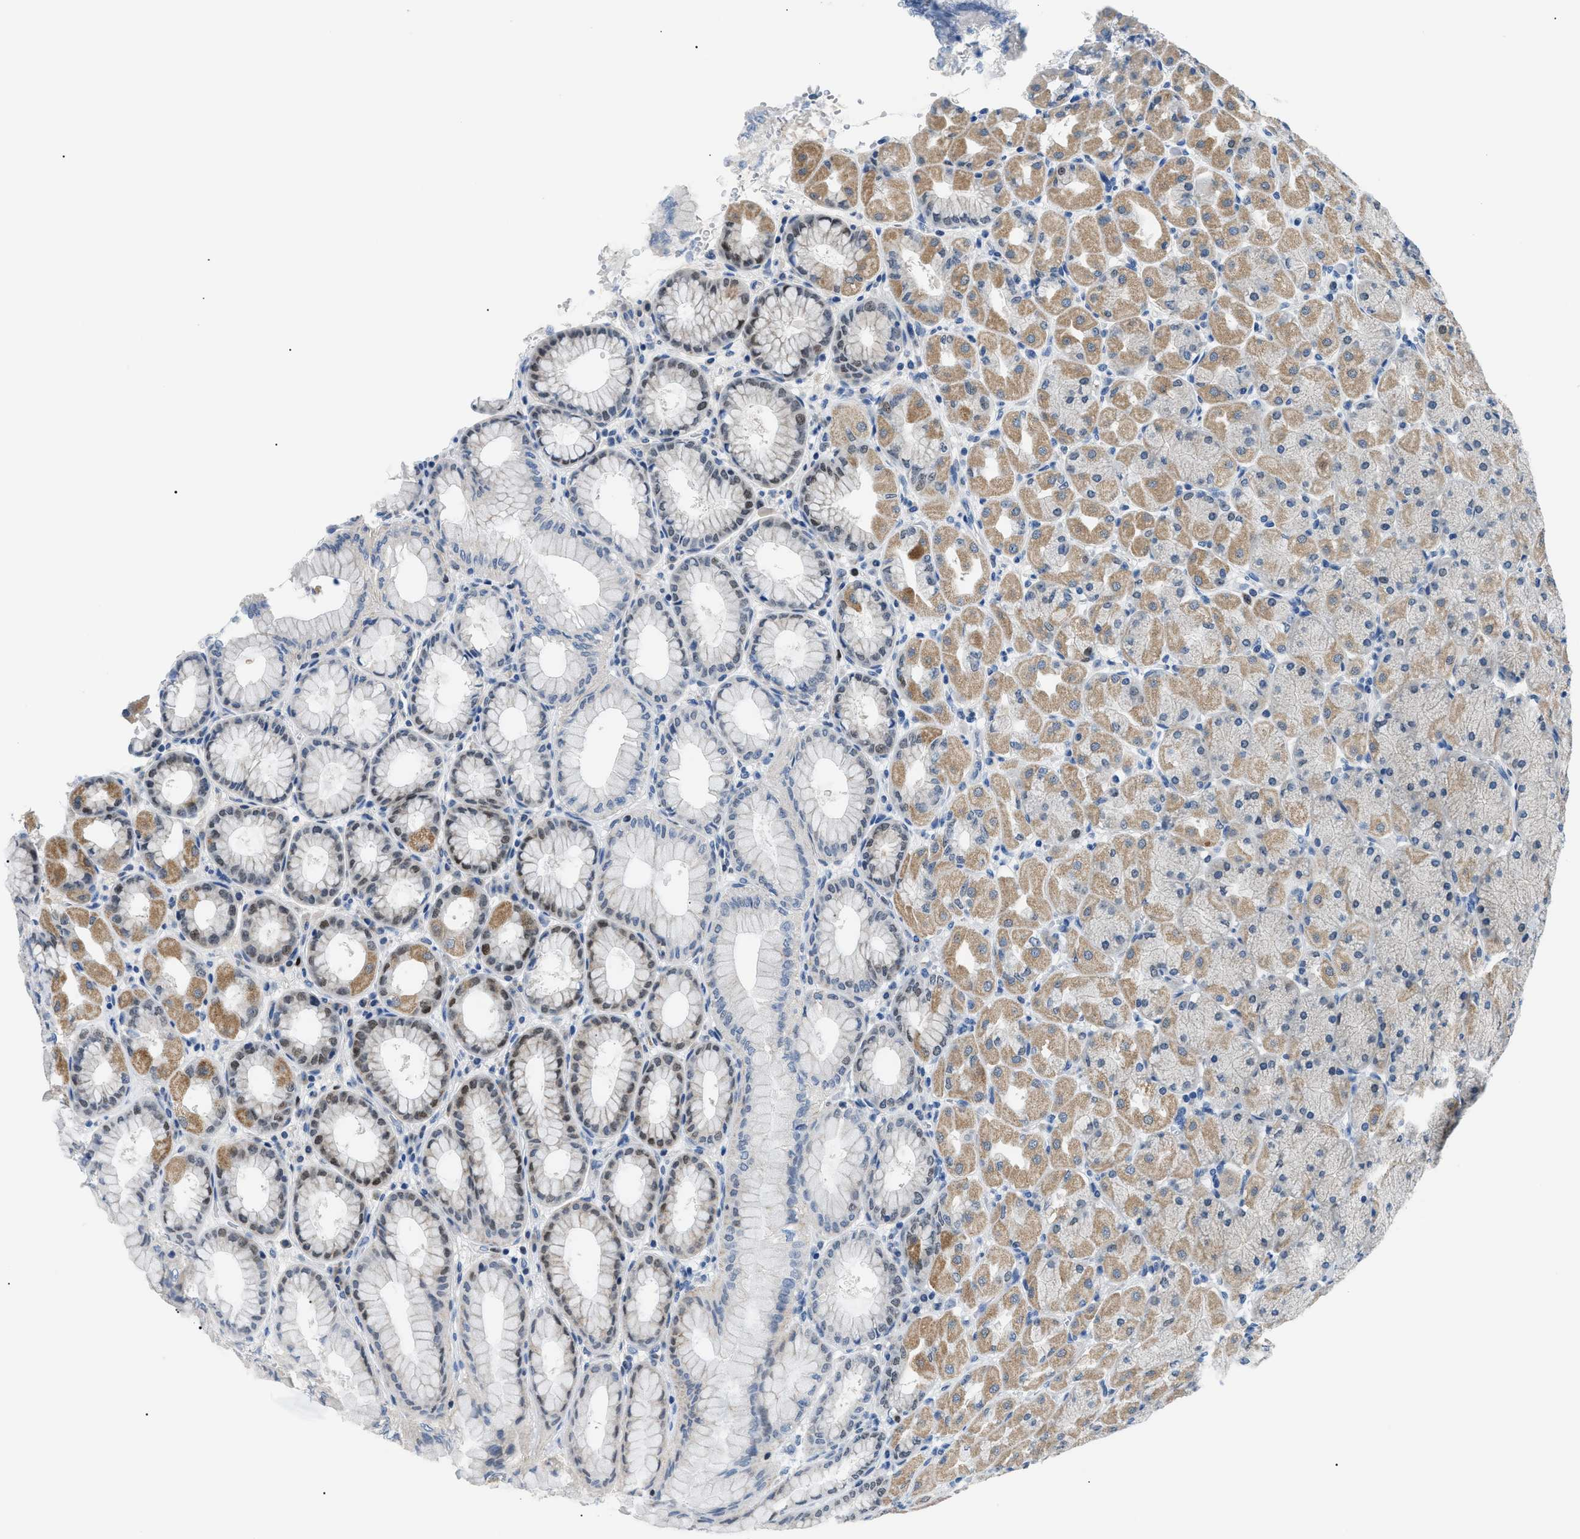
{"staining": {"intensity": "moderate", "quantity": "25%-75%", "location": "cytoplasmic/membranous,nuclear"}, "tissue": "stomach", "cell_type": "Glandular cells", "image_type": "normal", "snomed": [{"axis": "morphology", "description": "Normal tissue, NOS"}, {"axis": "topography", "description": "Stomach, upper"}], "caption": "IHC (DAB) staining of normal stomach displays moderate cytoplasmic/membranous,nuclear protein staining in approximately 25%-75% of glandular cells.", "gene": "SMARCC1", "patient": {"sex": "female", "age": 56}}